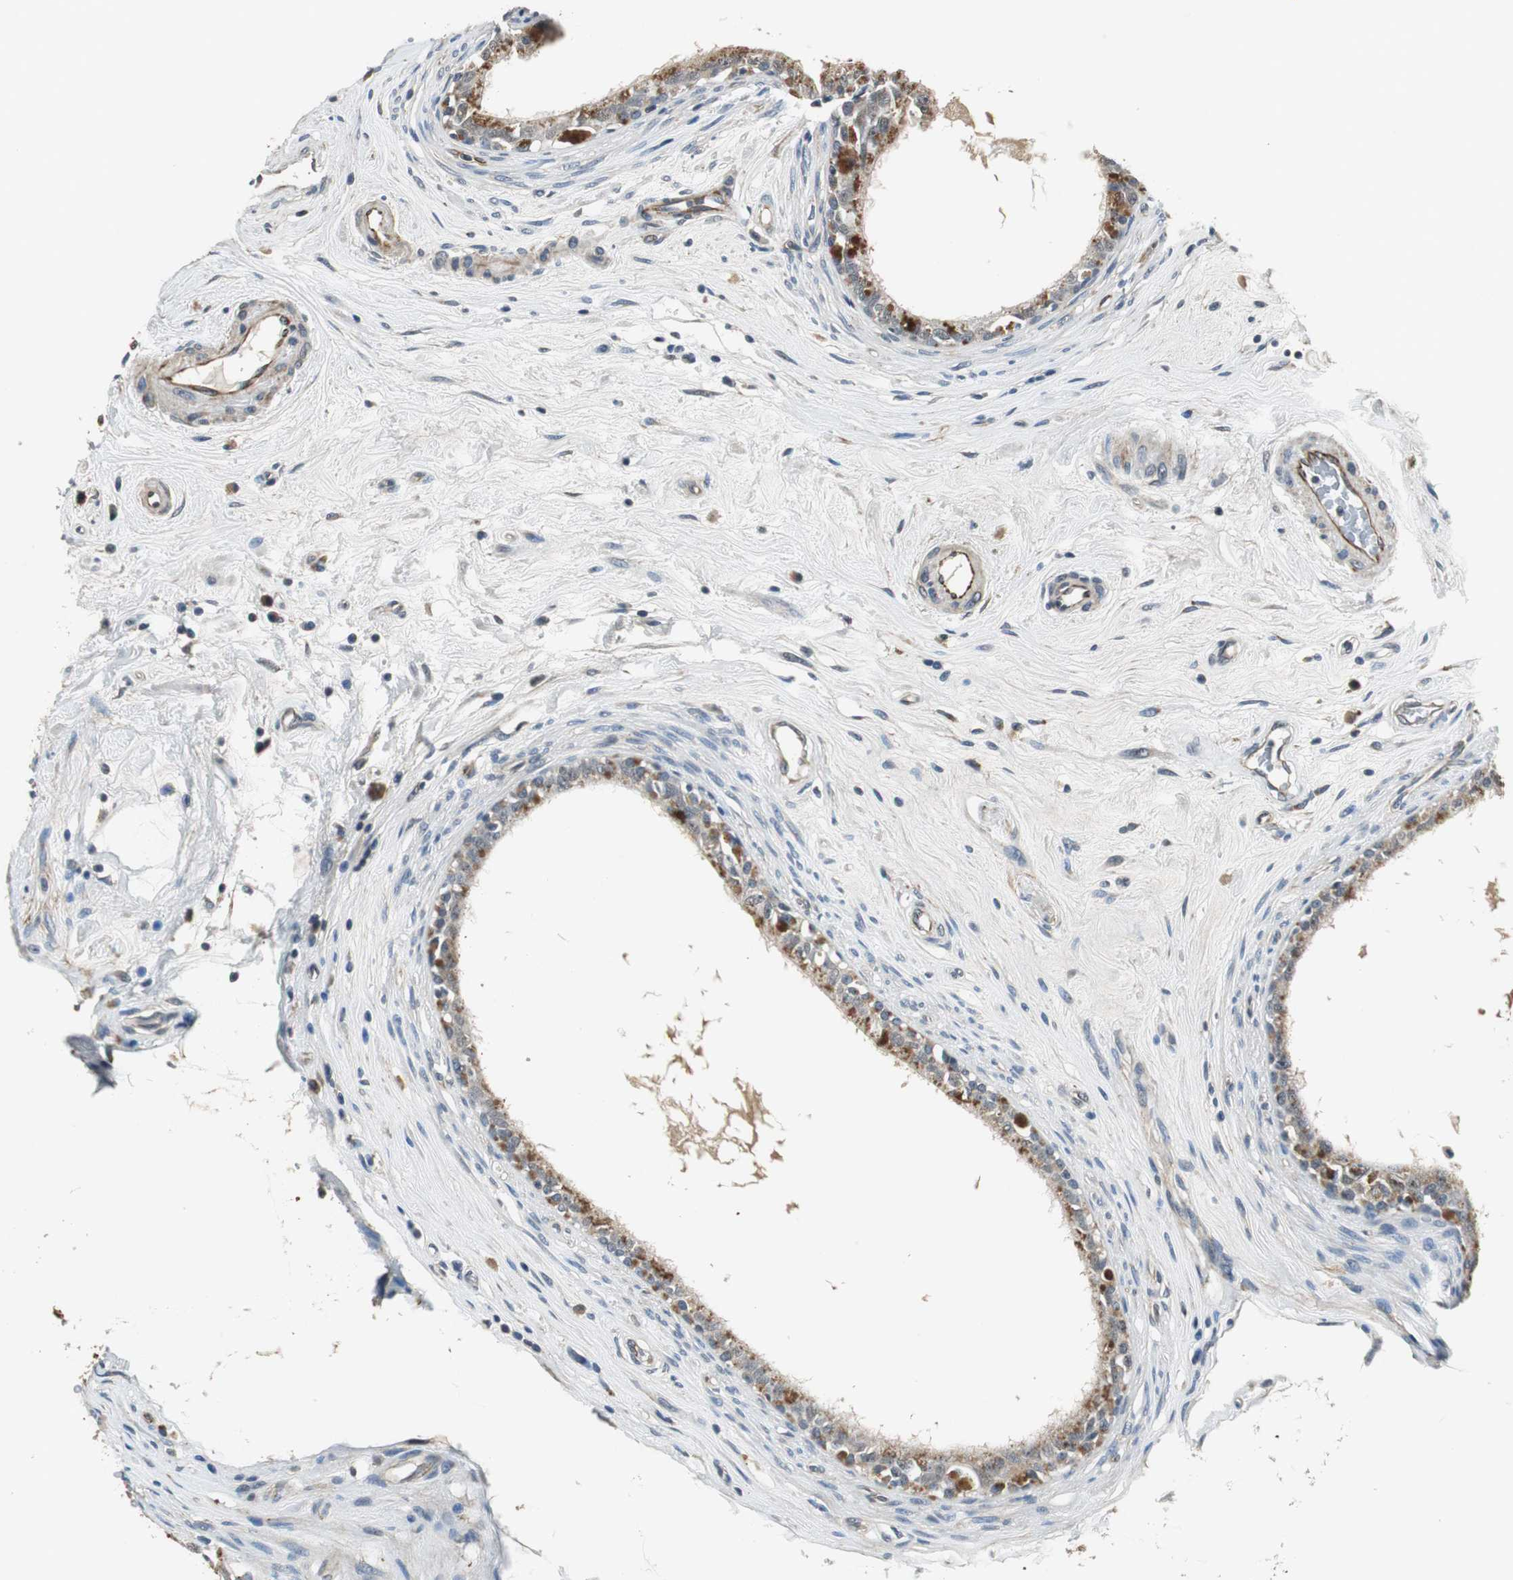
{"staining": {"intensity": "moderate", "quantity": ">75%", "location": "cytoplasmic/membranous"}, "tissue": "epididymis", "cell_type": "Glandular cells", "image_type": "normal", "snomed": [{"axis": "morphology", "description": "Normal tissue, NOS"}, {"axis": "morphology", "description": "Inflammation, NOS"}, {"axis": "topography", "description": "Epididymis"}], "caption": "An immunohistochemistry (IHC) histopathology image of benign tissue is shown. Protein staining in brown labels moderate cytoplasmic/membranous positivity in epididymis within glandular cells. Using DAB (brown) and hematoxylin (blue) stains, captured at high magnification using brightfield microscopy.", "gene": "PSMB4", "patient": {"sex": "male", "age": 84}}